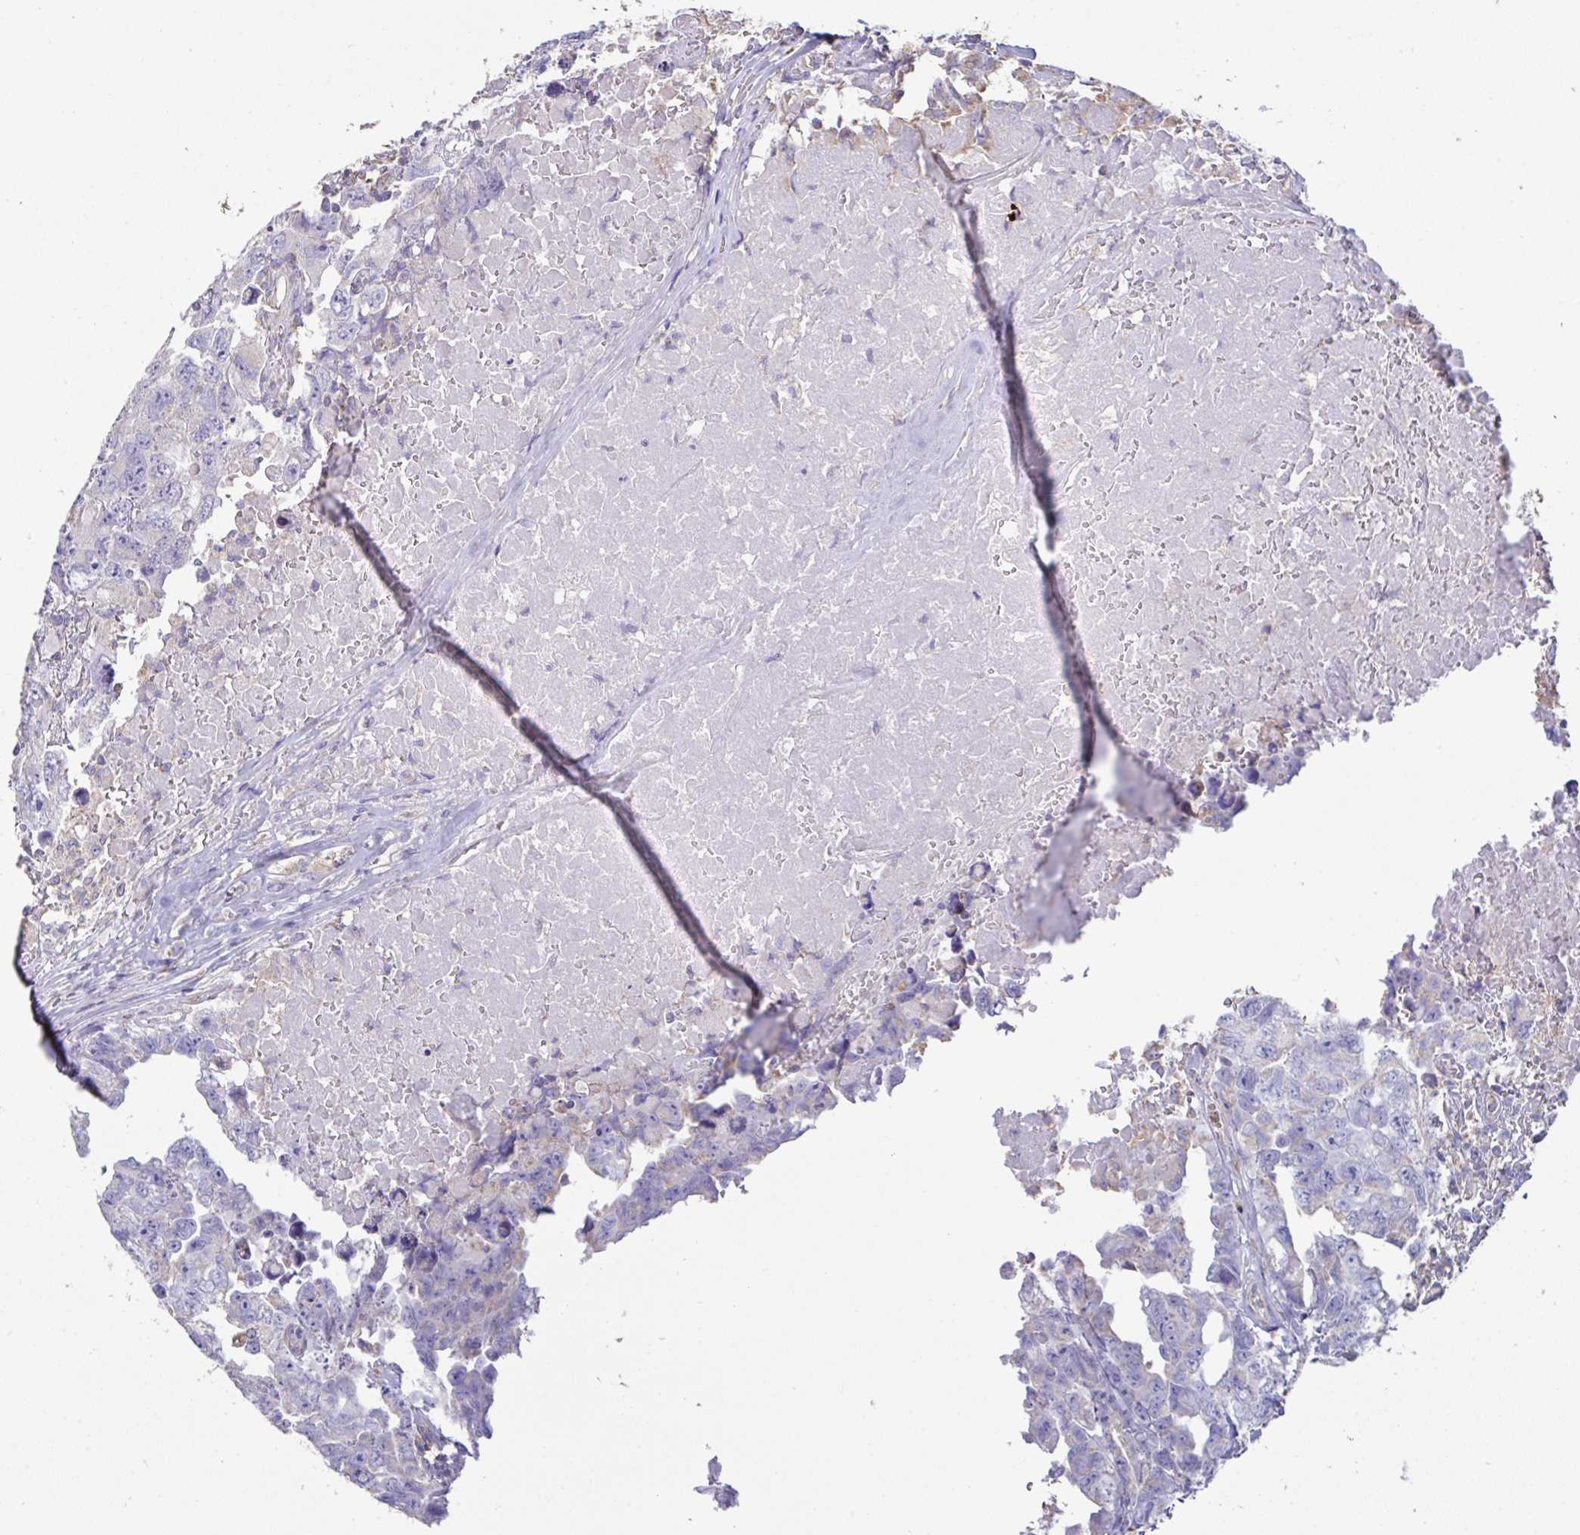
{"staining": {"intensity": "negative", "quantity": "none", "location": "none"}, "tissue": "testis cancer", "cell_type": "Tumor cells", "image_type": "cancer", "snomed": [{"axis": "morphology", "description": "Carcinoma, Embryonal, NOS"}, {"axis": "topography", "description": "Testis"}], "caption": "This is a micrograph of immunohistochemistry (IHC) staining of testis cancer (embryonal carcinoma), which shows no staining in tumor cells. (Brightfield microscopy of DAB (3,3'-diaminobenzidine) immunohistochemistry (IHC) at high magnification).", "gene": "DOK7", "patient": {"sex": "male", "age": 22}}